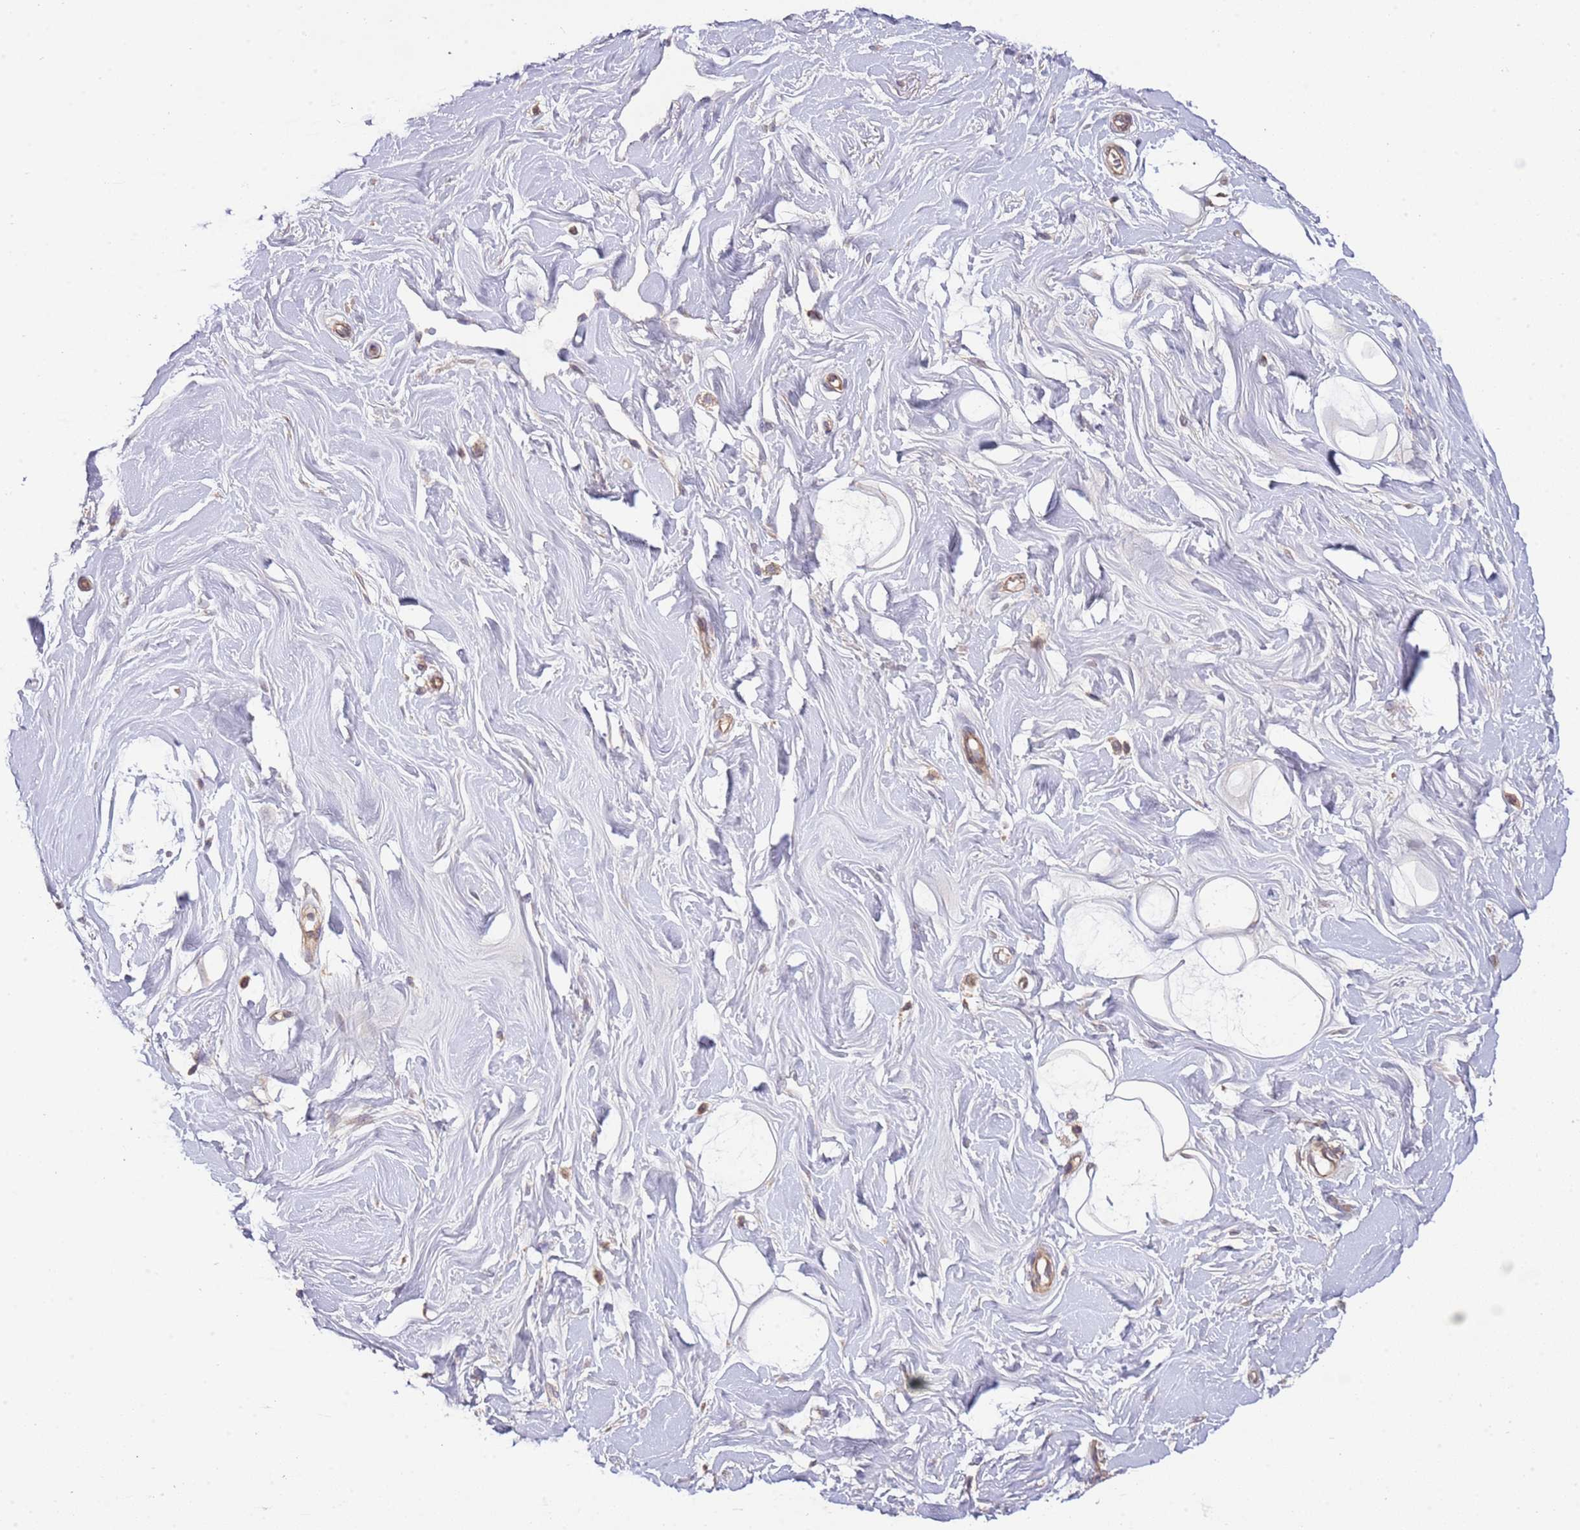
{"staining": {"intensity": "negative", "quantity": "none", "location": "none"}, "tissue": "adipose tissue", "cell_type": "Adipocytes", "image_type": "normal", "snomed": [{"axis": "morphology", "description": "Normal tissue, NOS"}, {"axis": "topography", "description": "Cartilage tissue"}, {"axis": "topography", "description": "Bronchus"}], "caption": "This is a image of IHC staining of unremarkable adipose tissue, which shows no expression in adipocytes. (DAB immunohistochemistry visualized using brightfield microscopy, high magnification).", "gene": "IVD", "patient": {"sex": "male", "age": 56}}